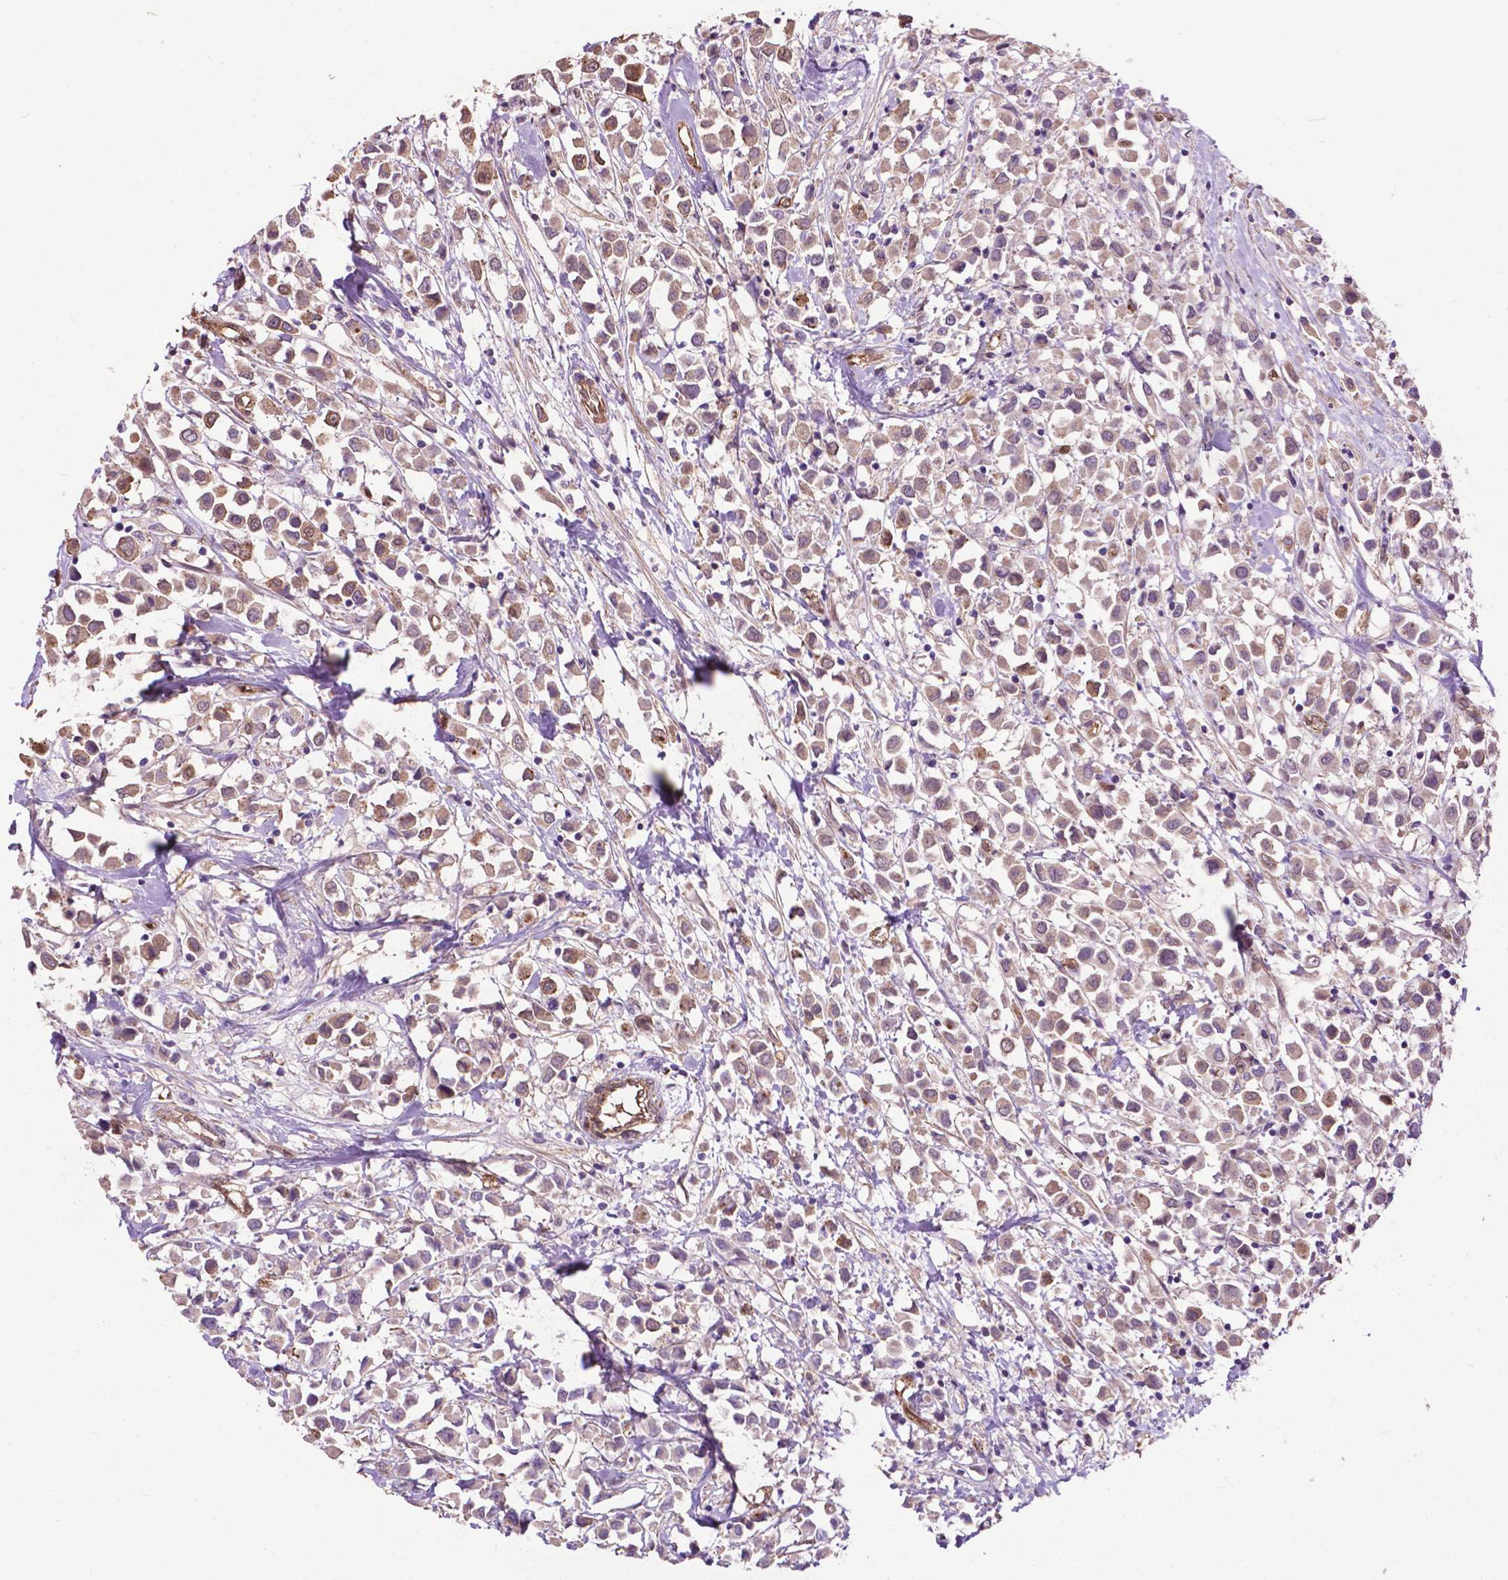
{"staining": {"intensity": "weak", "quantity": ">75%", "location": "cytoplasmic/membranous"}, "tissue": "breast cancer", "cell_type": "Tumor cells", "image_type": "cancer", "snomed": [{"axis": "morphology", "description": "Duct carcinoma"}, {"axis": "topography", "description": "Breast"}], "caption": "Tumor cells show low levels of weak cytoplasmic/membranous expression in about >75% of cells in human breast cancer.", "gene": "PDLIM1", "patient": {"sex": "female", "age": 61}}